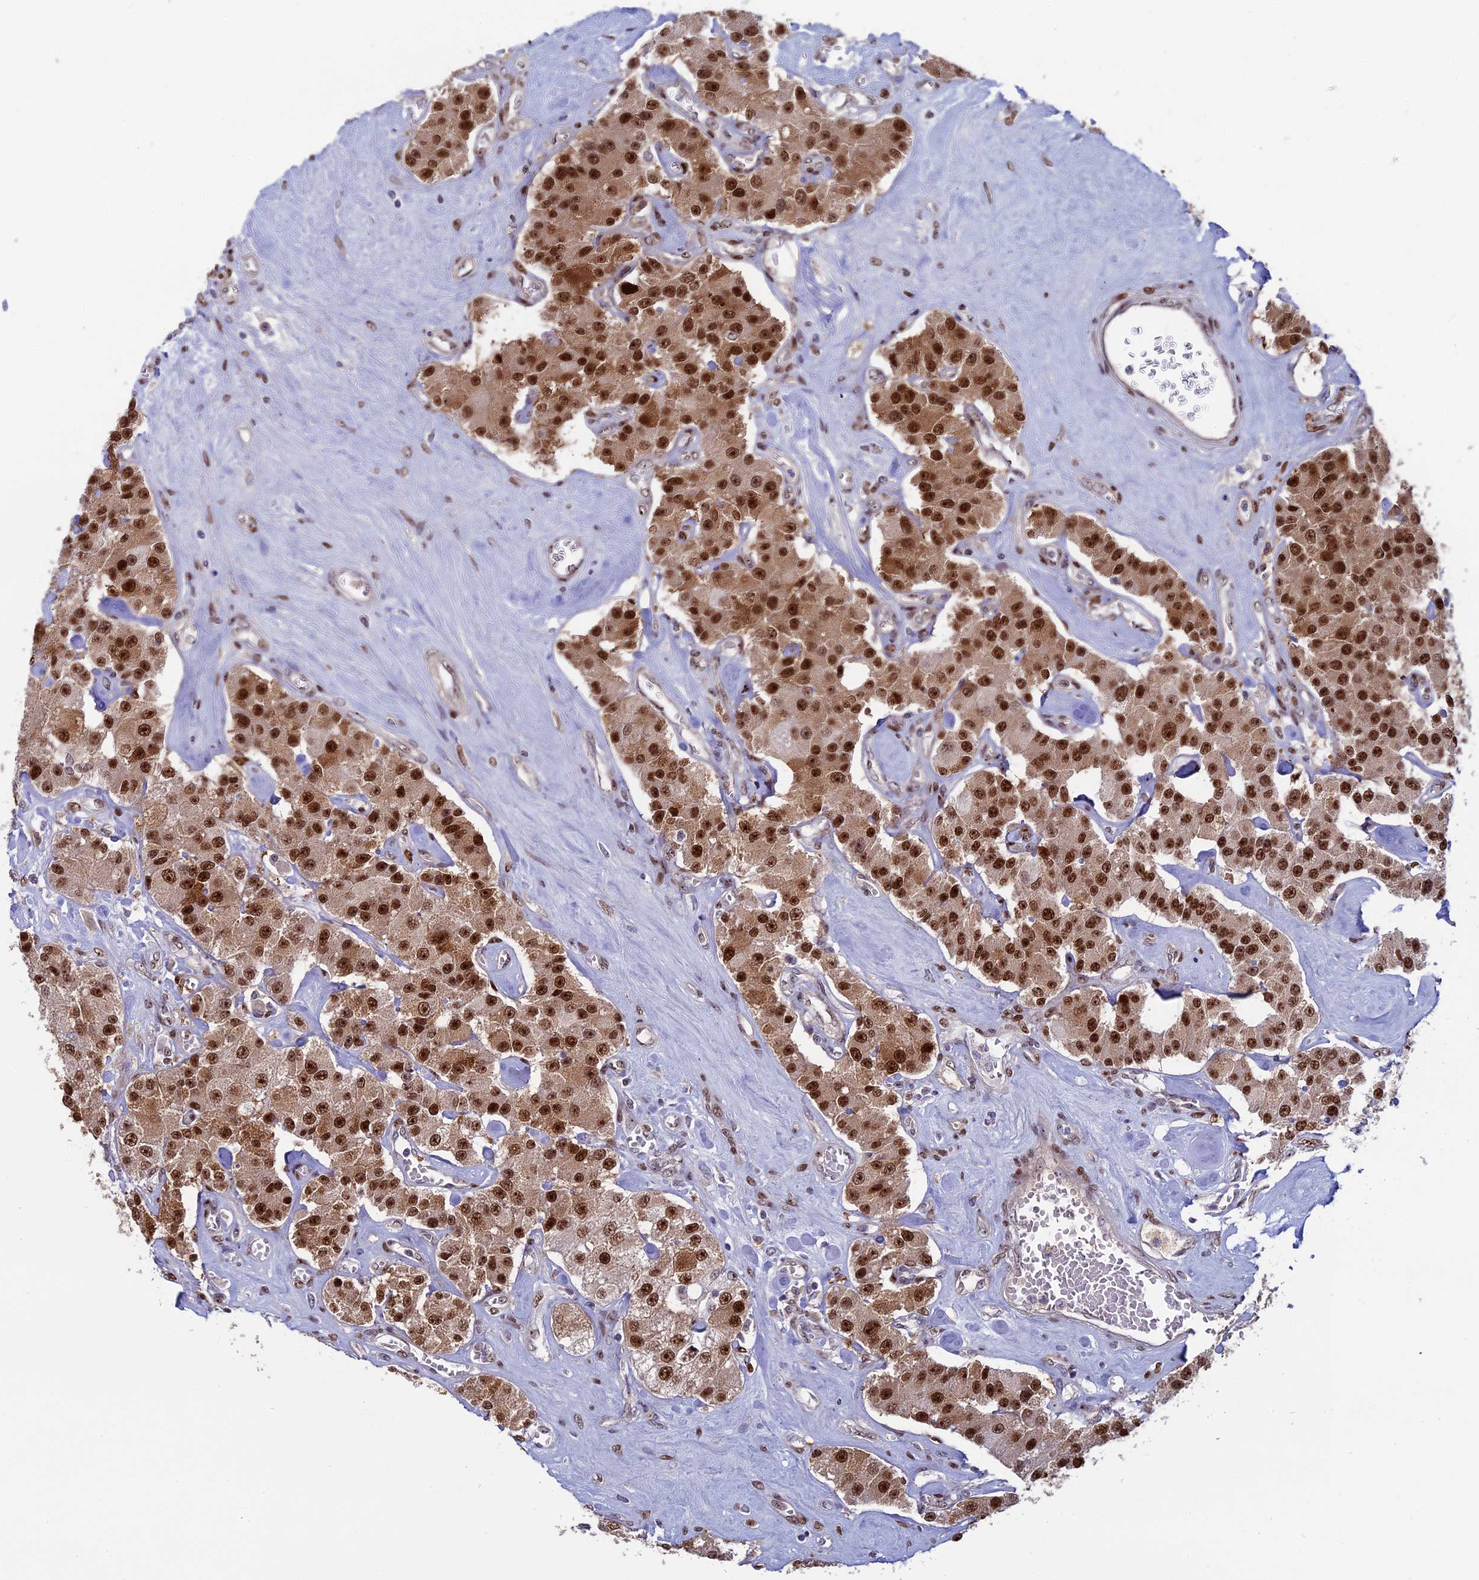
{"staining": {"intensity": "strong", "quantity": ">75%", "location": "nuclear"}, "tissue": "carcinoid", "cell_type": "Tumor cells", "image_type": "cancer", "snomed": [{"axis": "morphology", "description": "Carcinoid, malignant, NOS"}, {"axis": "topography", "description": "Pancreas"}], "caption": "Protein staining of malignant carcinoid tissue shows strong nuclear expression in about >75% of tumor cells.", "gene": "CCDC86", "patient": {"sex": "male", "age": 41}}